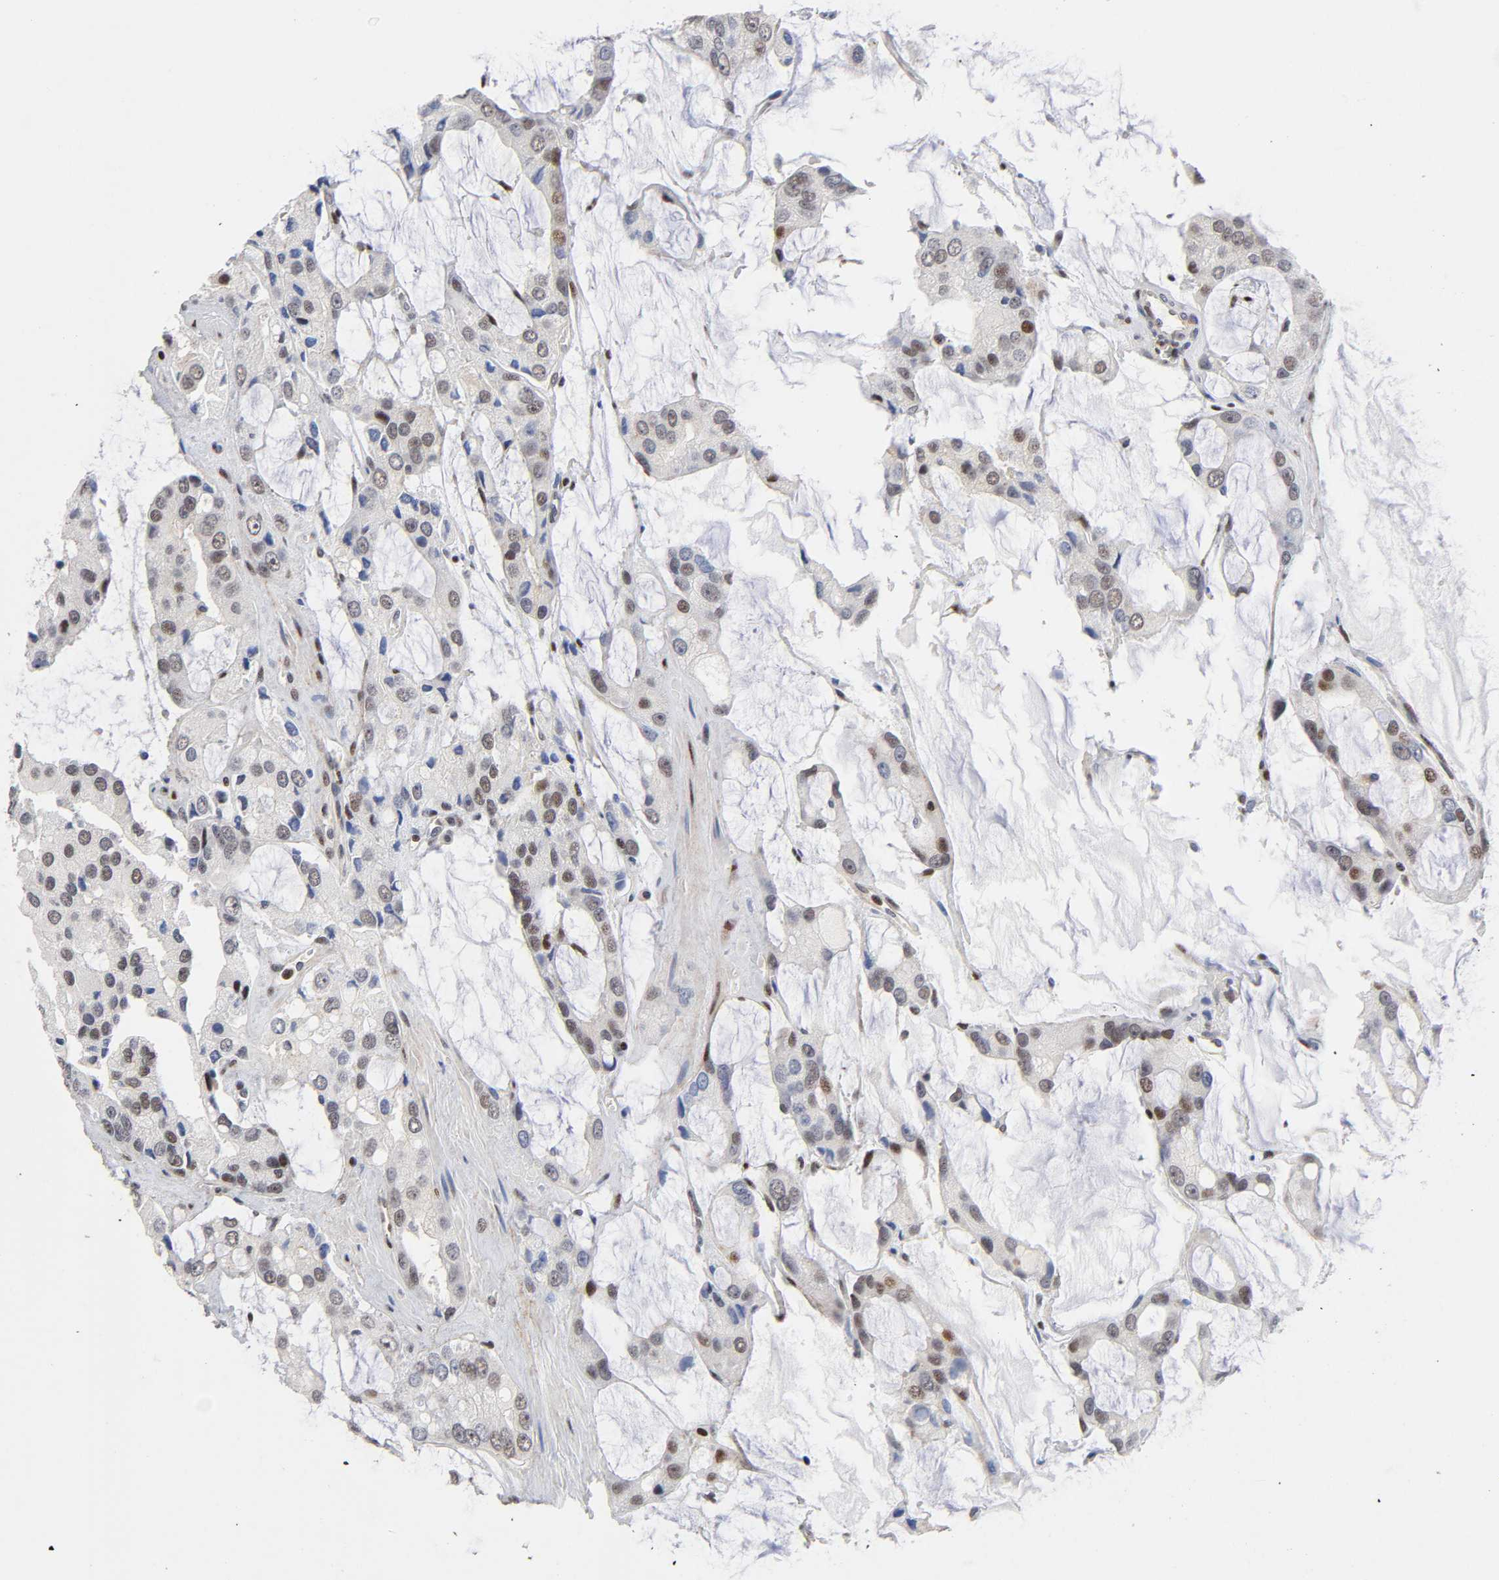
{"staining": {"intensity": "weak", "quantity": "25%-75%", "location": "nuclear"}, "tissue": "prostate cancer", "cell_type": "Tumor cells", "image_type": "cancer", "snomed": [{"axis": "morphology", "description": "Adenocarcinoma, High grade"}, {"axis": "topography", "description": "Prostate"}], "caption": "IHC histopathology image of neoplastic tissue: prostate adenocarcinoma (high-grade) stained using immunohistochemistry (IHC) reveals low levels of weak protein expression localized specifically in the nuclear of tumor cells, appearing as a nuclear brown color.", "gene": "STK38", "patient": {"sex": "male", "age": 67}}